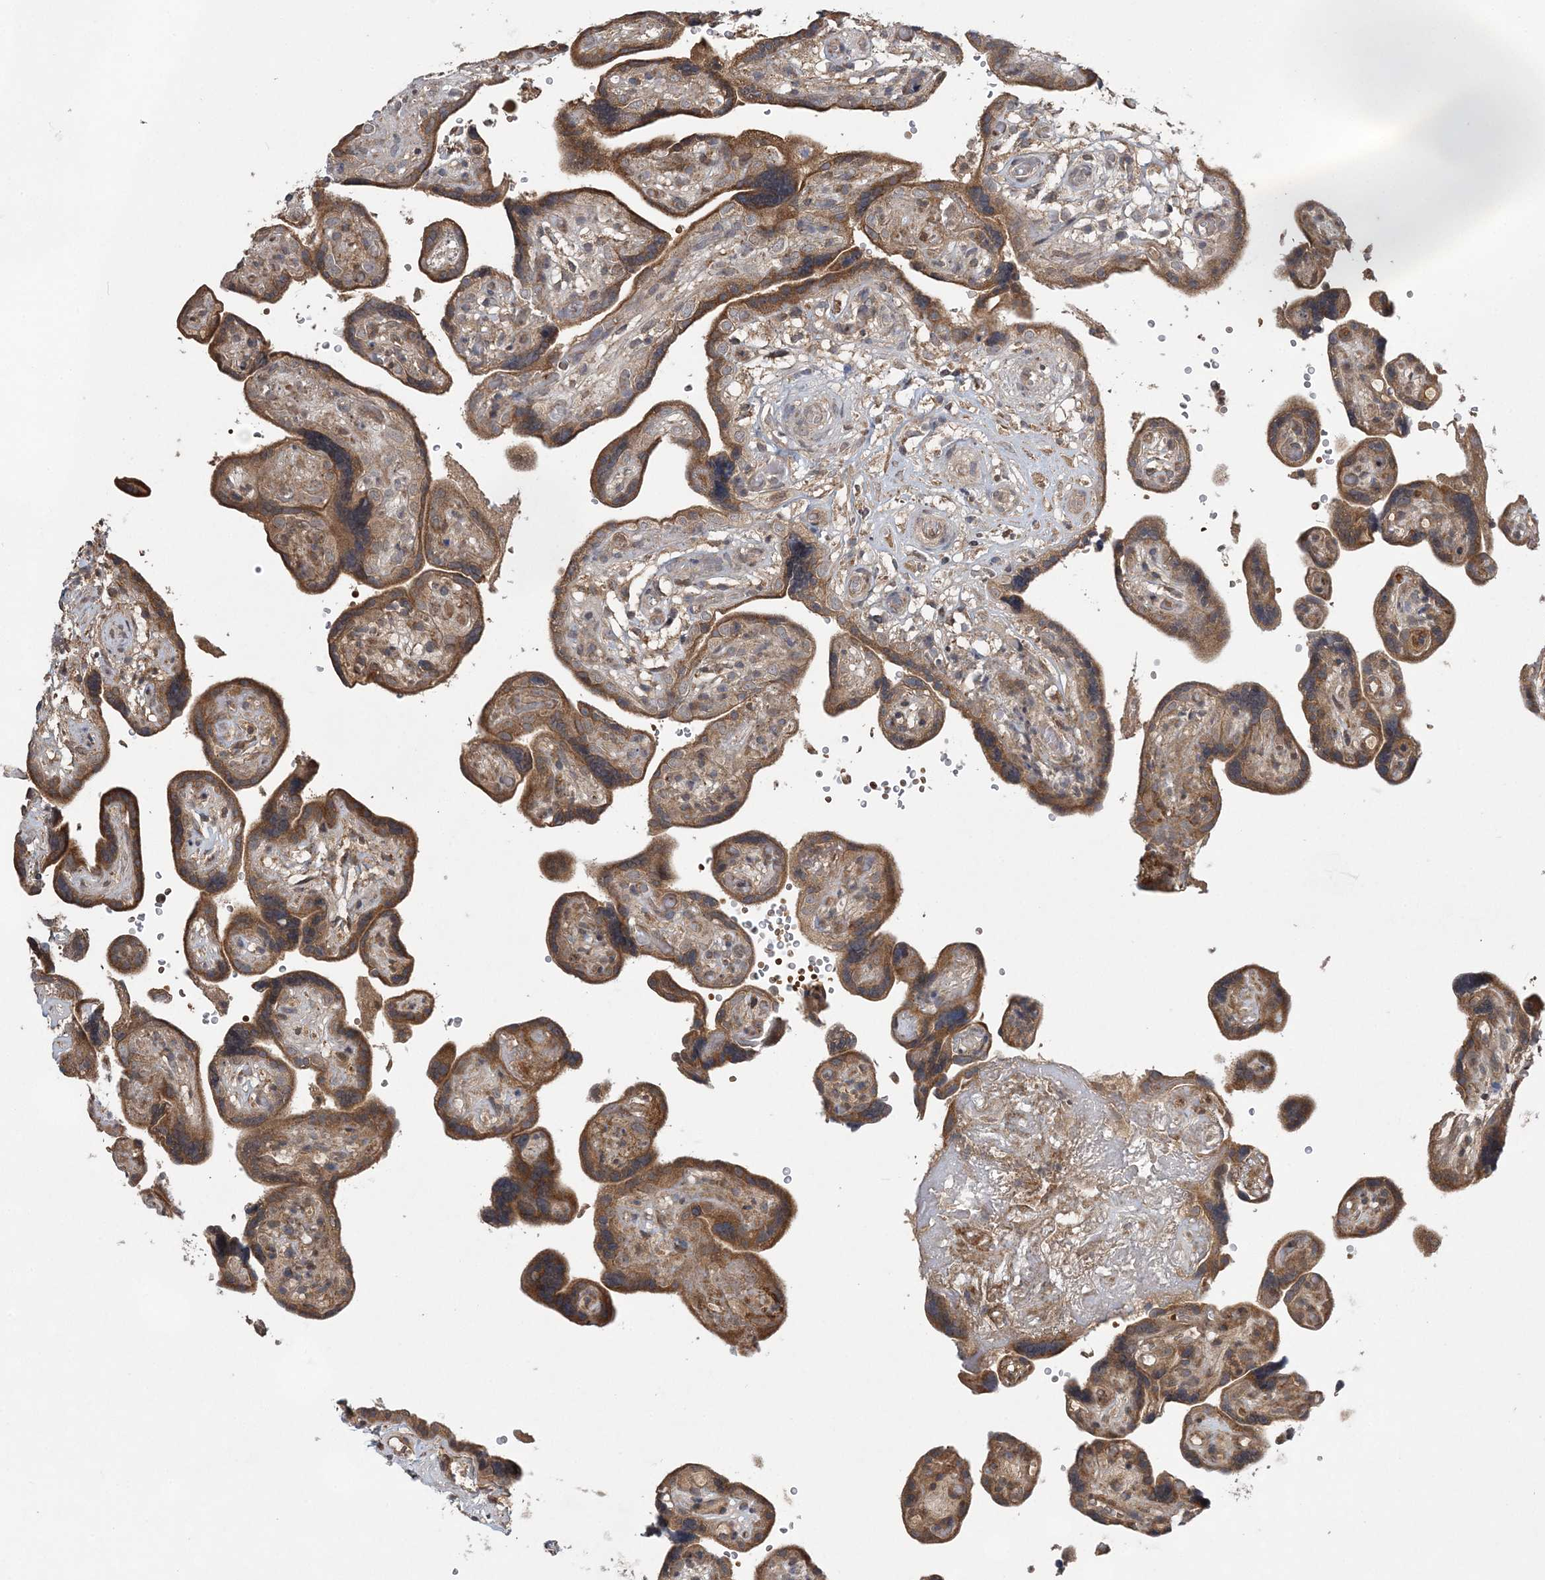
{"staining": {"intensity": "weak", "quantity": ">75%", "location": "cytoplasmic/membranous"}, "tissue": "placenta", "cell_type": "Decidual cells", "image_type": "normal", "snomed": [{"axis": "morphology", "description": "Normal tissue, NOS"}, {"axis": "topography", "description": "Placenta"}], "caption": "Approximately >75% of decidual cells in unremarkable human placenta show weak cytoplasmic/membranous protein expression as visualized by brown immunohistochemical staining.", "gene": "HMGCS1", "patient": {"sex": "female", "age": 30}}